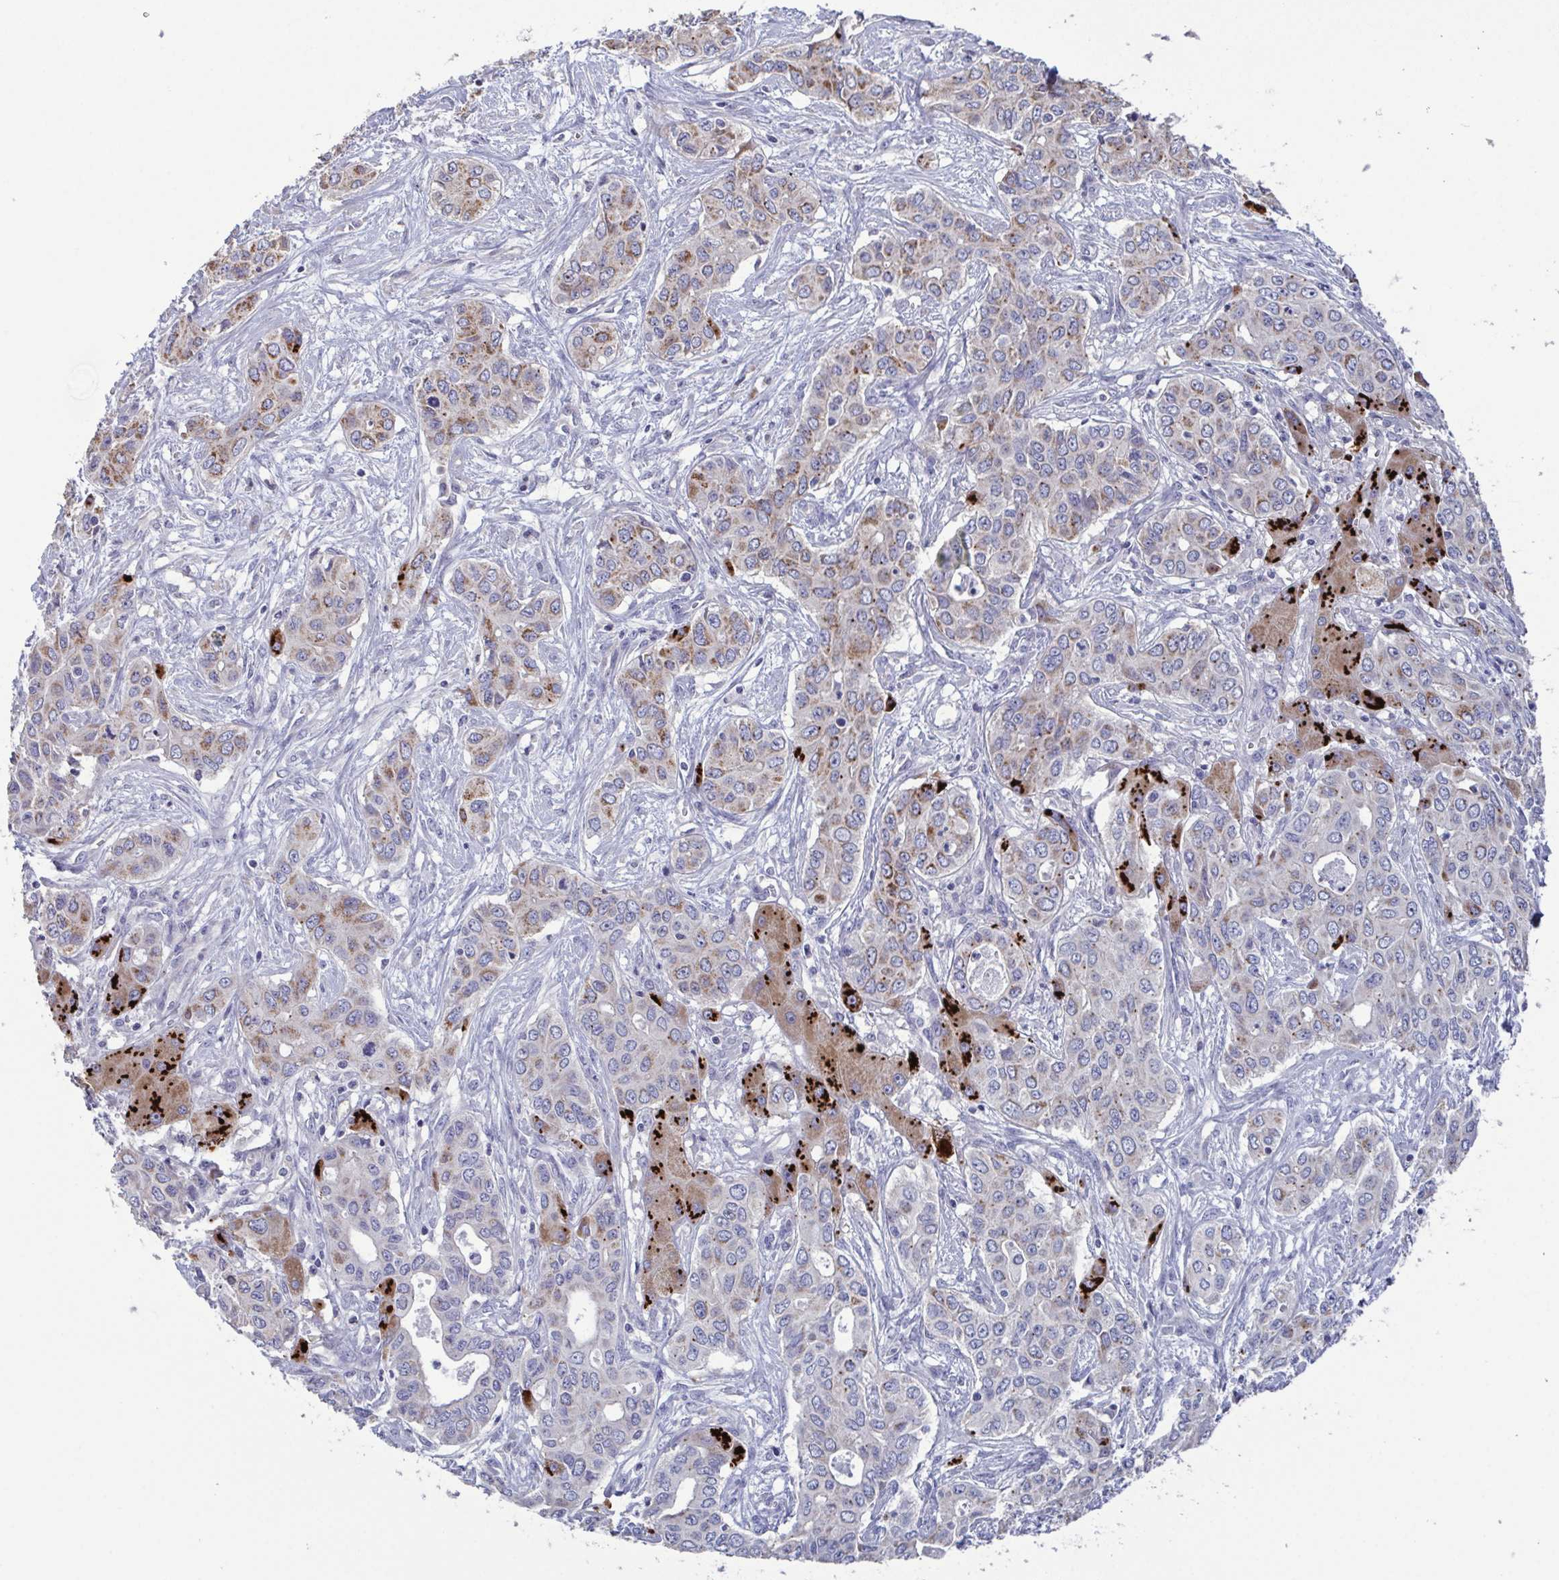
{"staining": {"intensity": "moderate", "quantity": "25%-75%", "location": "cytoplasmic/membranous"}, "tissue": "liver cancer", "cell_type": "Tumor cells", "image_type": "cancer", "snomed": [{"axis": "morphology", "description": "Cholangiocarcinoma"}, {"axis": "topography", "description": "Liver"}], "caption": "Brown immunohistochemical staining in human liver cholangiocarcinoma exhibits moderate cytoplasmic/membranous expression in about 25%-75% of tumor cells.", "gene": "GLDC", "patient": {"sex": "female", "age": 65}}